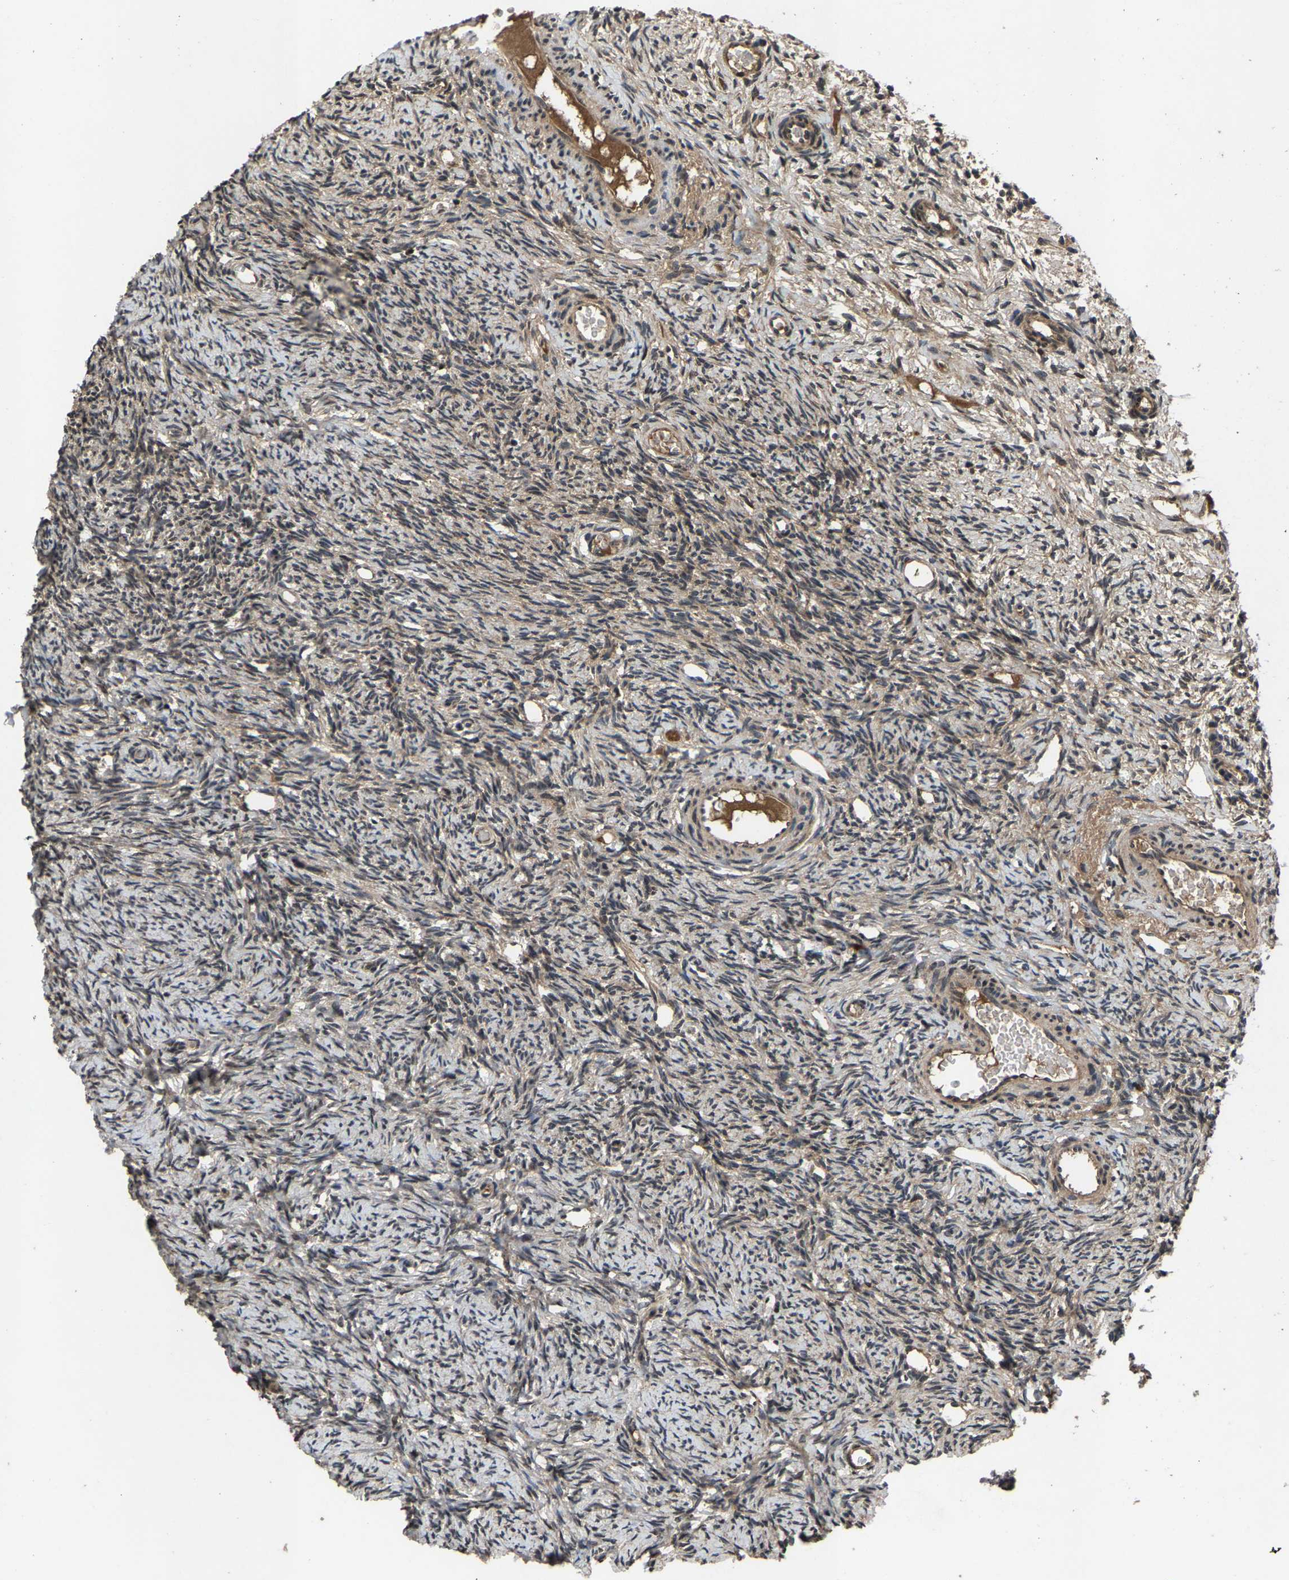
{"staining": {"intensity": "weak", "quantity": "25%-75%", "location": "cytoplasmic/membranous"}, "tissue": "ovary", "cell_type": "Ovarian stroma cells", "image_type": "normal", "snomed": [{"axis": "morphology", "description": "Normal tissue, NOS"}, {"axis": "topography", "description": "Ovary"}], "caption": "This is an image of immunohistochemistry staining of normal ovary, which shows weak expression in the cytoplasmic/membranous of ovarian stroma cells.", "gene": "HUWE1", "patient": {"sex": "female", "age": 33}}